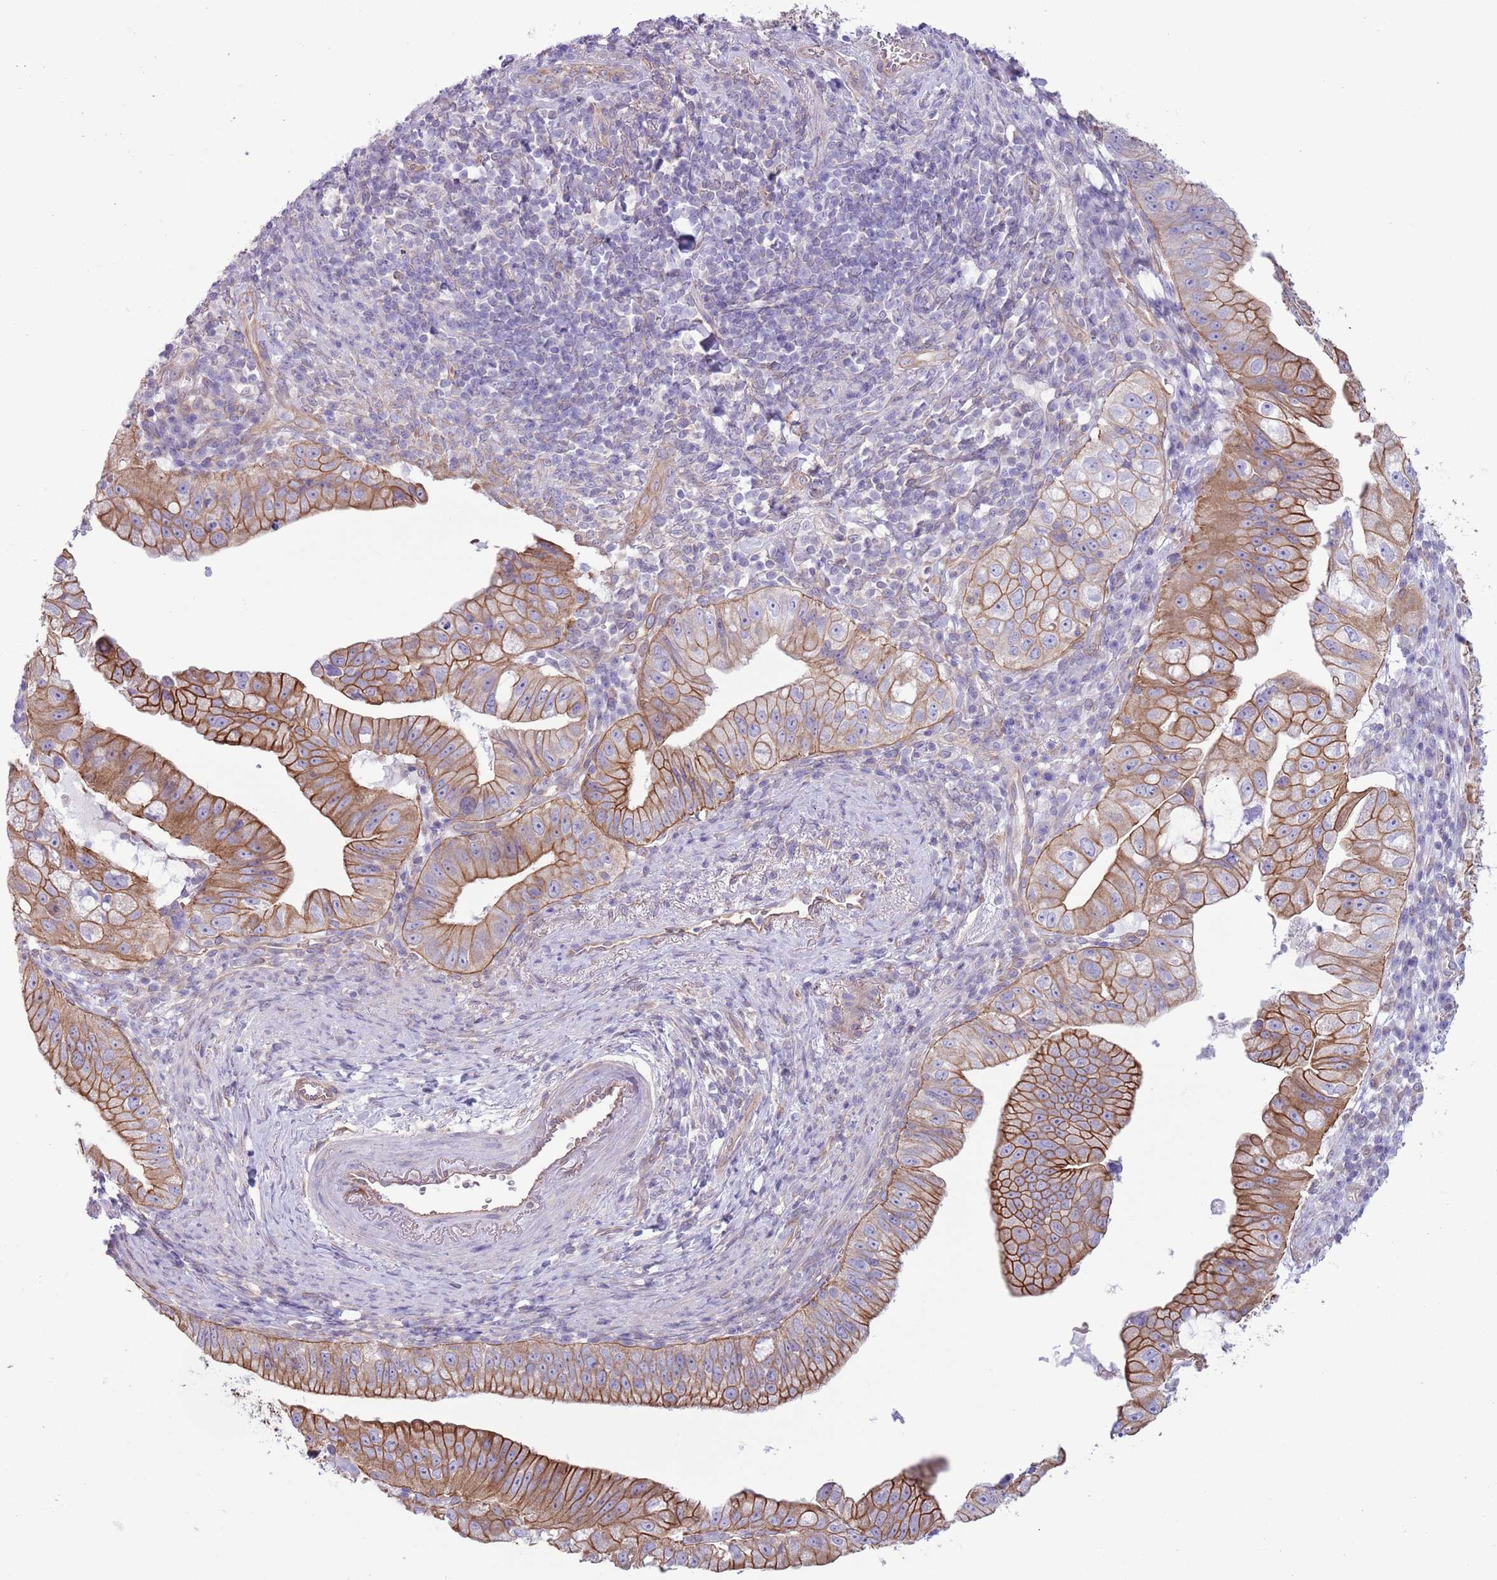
{"staining": {"intensity": "moderate", "quantity": ">75%", "location": "cytoplasmic/membranous"}, "tissue": "pancreatic cancer", "cell_type": "Tumor cells", "image_type": "cancer", "snomed": [{"axis": "morphology", "description": "Adenocarcinoma, NOS"}, {"axis": "topography", "description": "Pancreas"}], "caption": "A high-resolution histopathology image shows IHC staining of pancreatic cancer, which reveals moderate cytoplasmic/membranous positivity in approximately >75% of tumor cells.", "gene": "RBP3", "patient": {"sex": "male", "age": 70}}